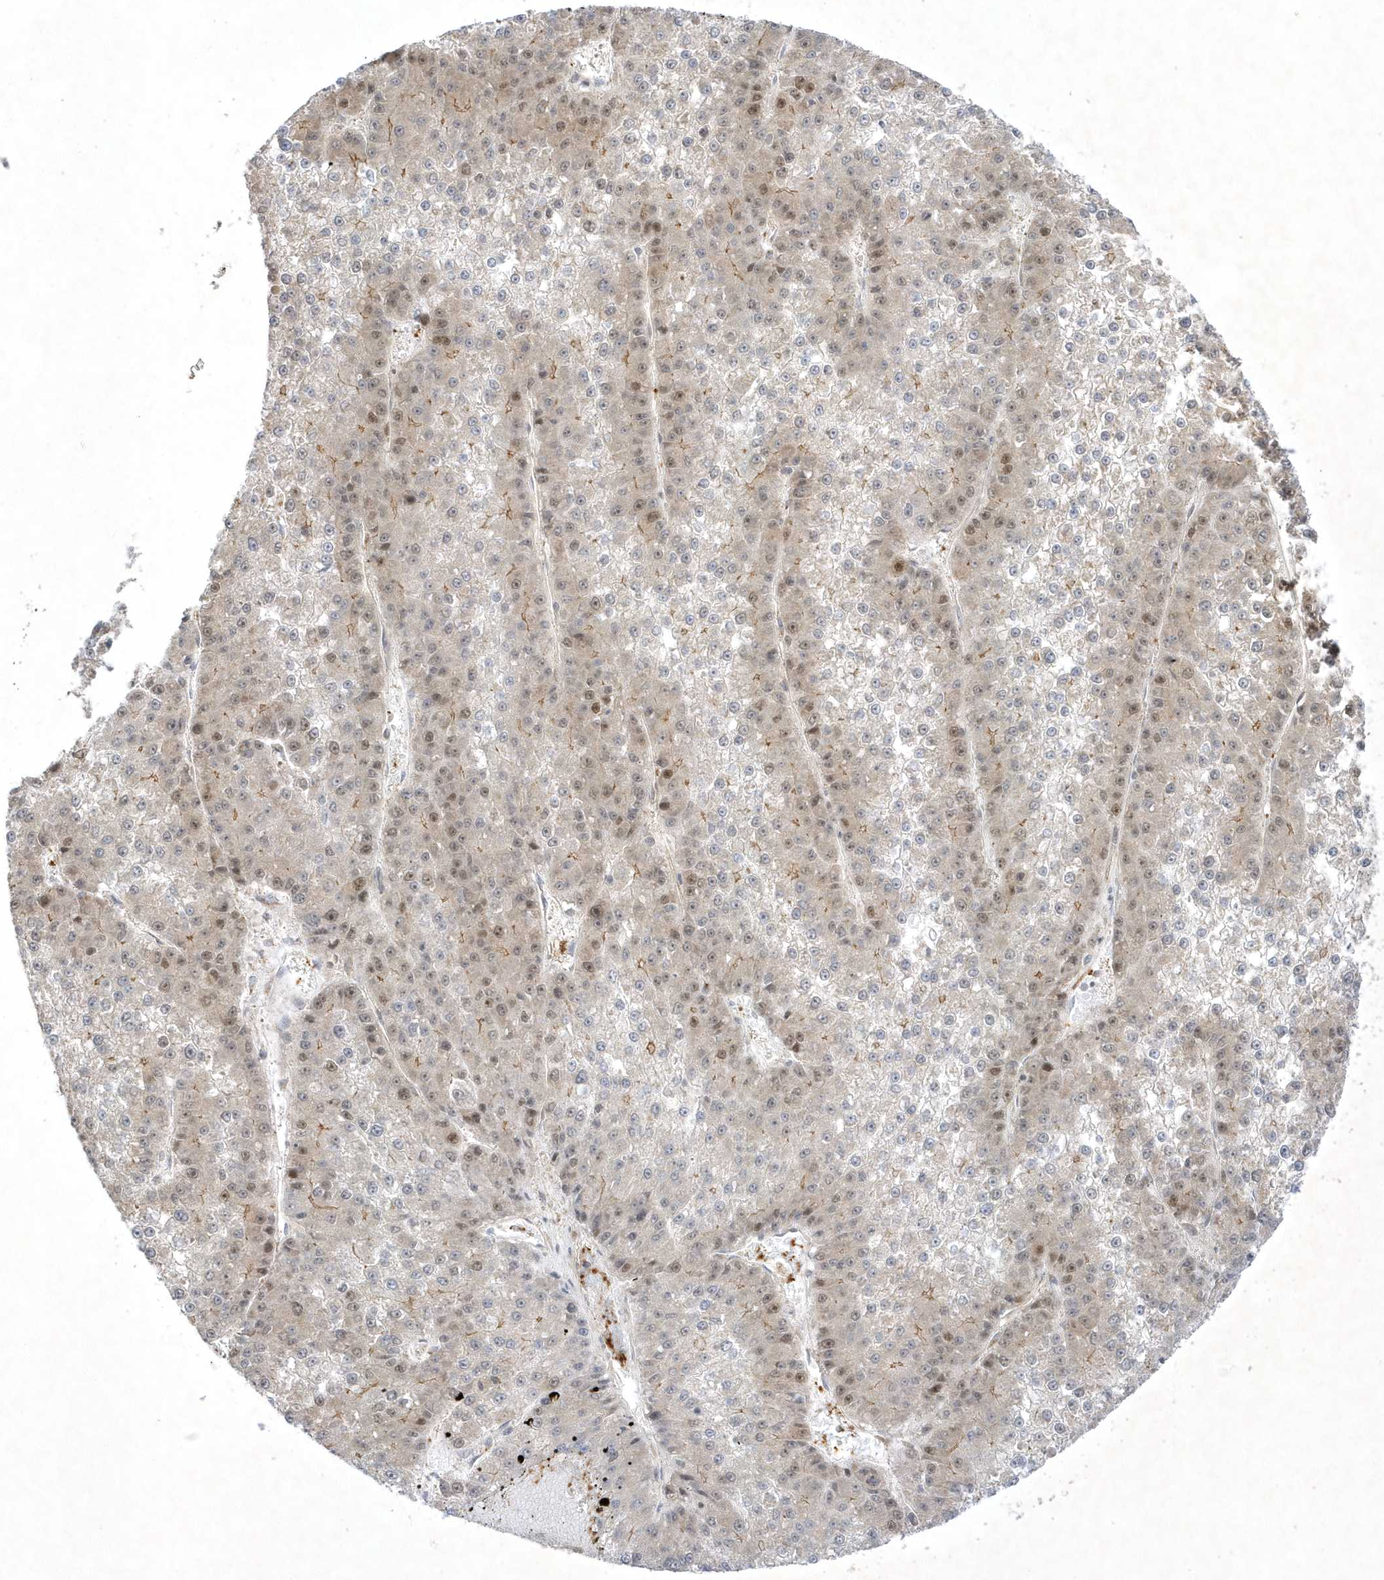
{"staining": {"intensity": "moderate", "quantity": "<25%", "location": "nuclear"}, "tissue": "liver cancer", "cell_type": "Tumor cells", "image_type": "cancer", "snomed": [{"axis": "morphology", "description": "Carcinoma, Hepatocellular, NOS"}, {"axis": "topography", "description": "Liver"}], "caption": "A brown stain highlights moderate nuclear positivity of a protein in liver cancer tumor cells.", "gene": "NAF1", "patient": {"sex": "female", "age": 73}}